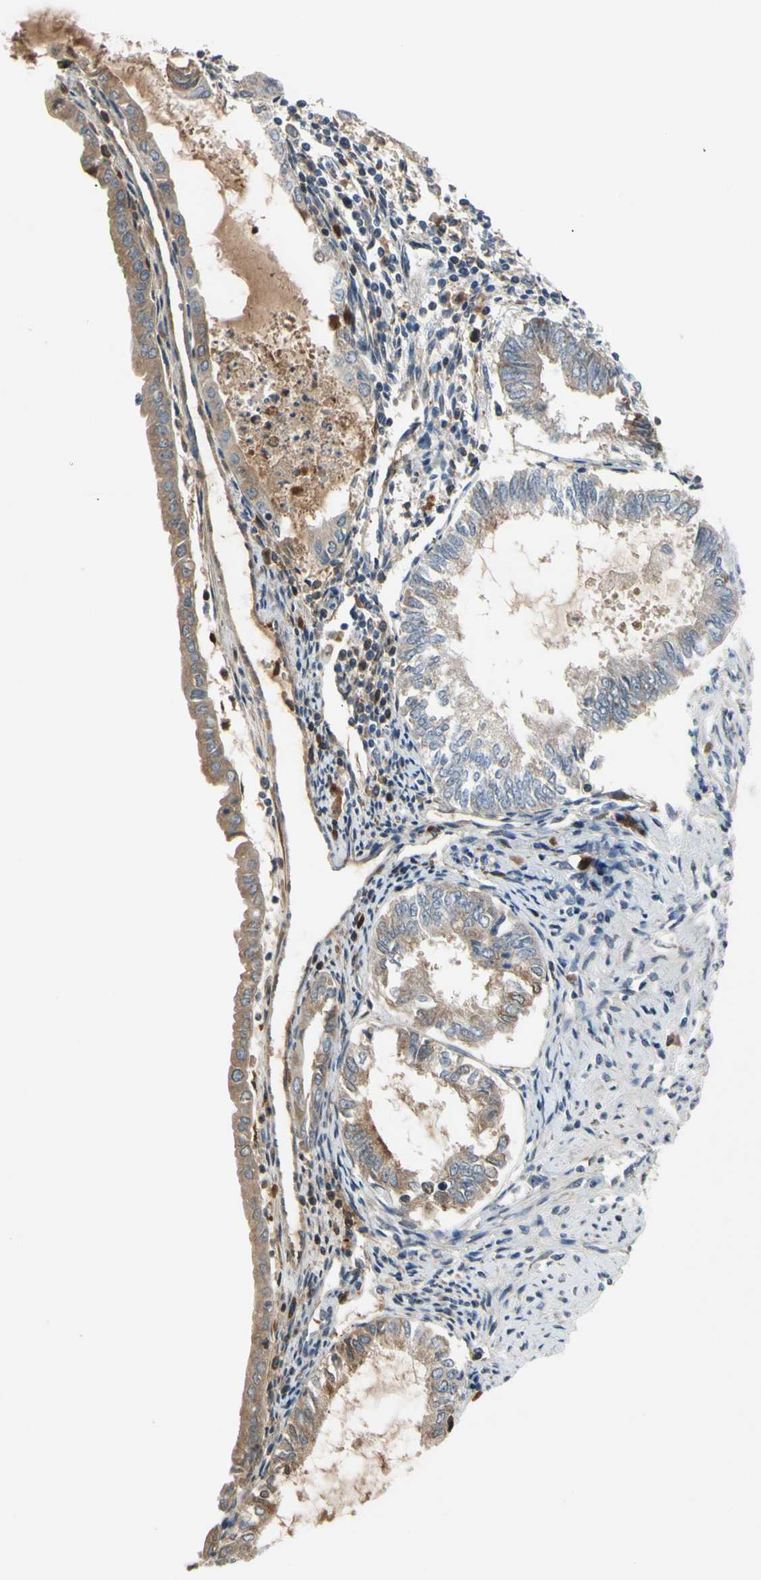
{"staining": {"intensity": "moderate", "quantity": "<25%", "location": "cytoplasmic/membranous"}, "tissue": "endometrial cancer", "cell_type": "Tumor cells", "image_type": "cancer", "snomed": [{"axis": "morphology", "description": "Adenocarcinoma, NOS"}, {"axis": "topography", "description": "Endometrium"}], "caption": "A low amount of moderate cytoplasmic/membranous staining is seen in approximately <25% of tumor cells in endometrial cancer tissue.", "gene": "C4A", "patient": {"sex": "female", "age": 86}}